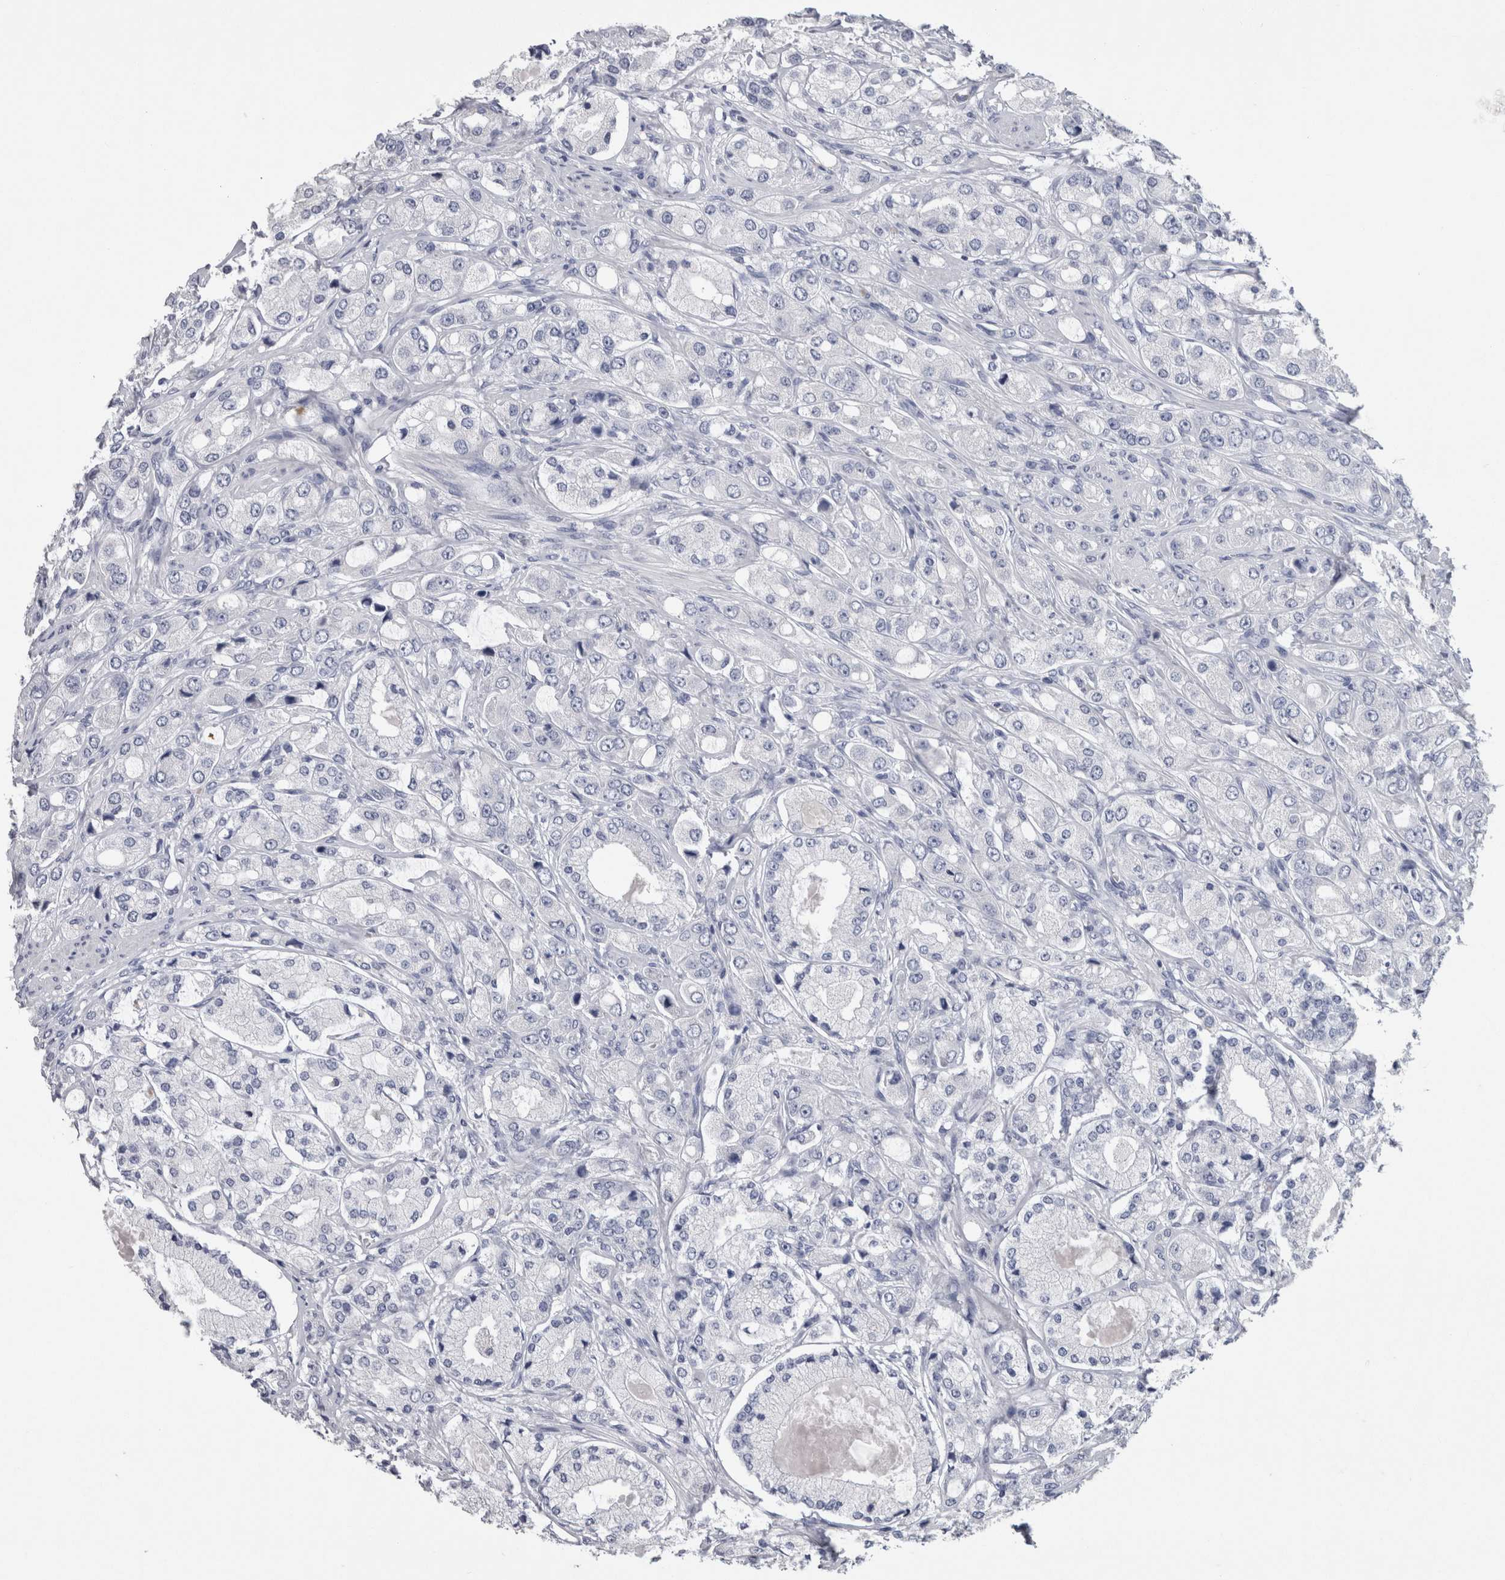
{"staining": {"intensity": "negative", "quantity": "none", "location": "none"}, "tissue": "prostate cancer", "cell_type": "Tumor cells", "image_type": "cancer", "snomed": [{"axis": "morphology", "description": "Adenocarcinoma, High grade"}, {"axis": "topography", "description": "Prostate"}], "caption": "Histopathology image shows no significant protein expression in tumor cells of prostate high-grade adenocarcinoma.", "gene": "CA8", "patient": {"sex": "male", "age": 65}}